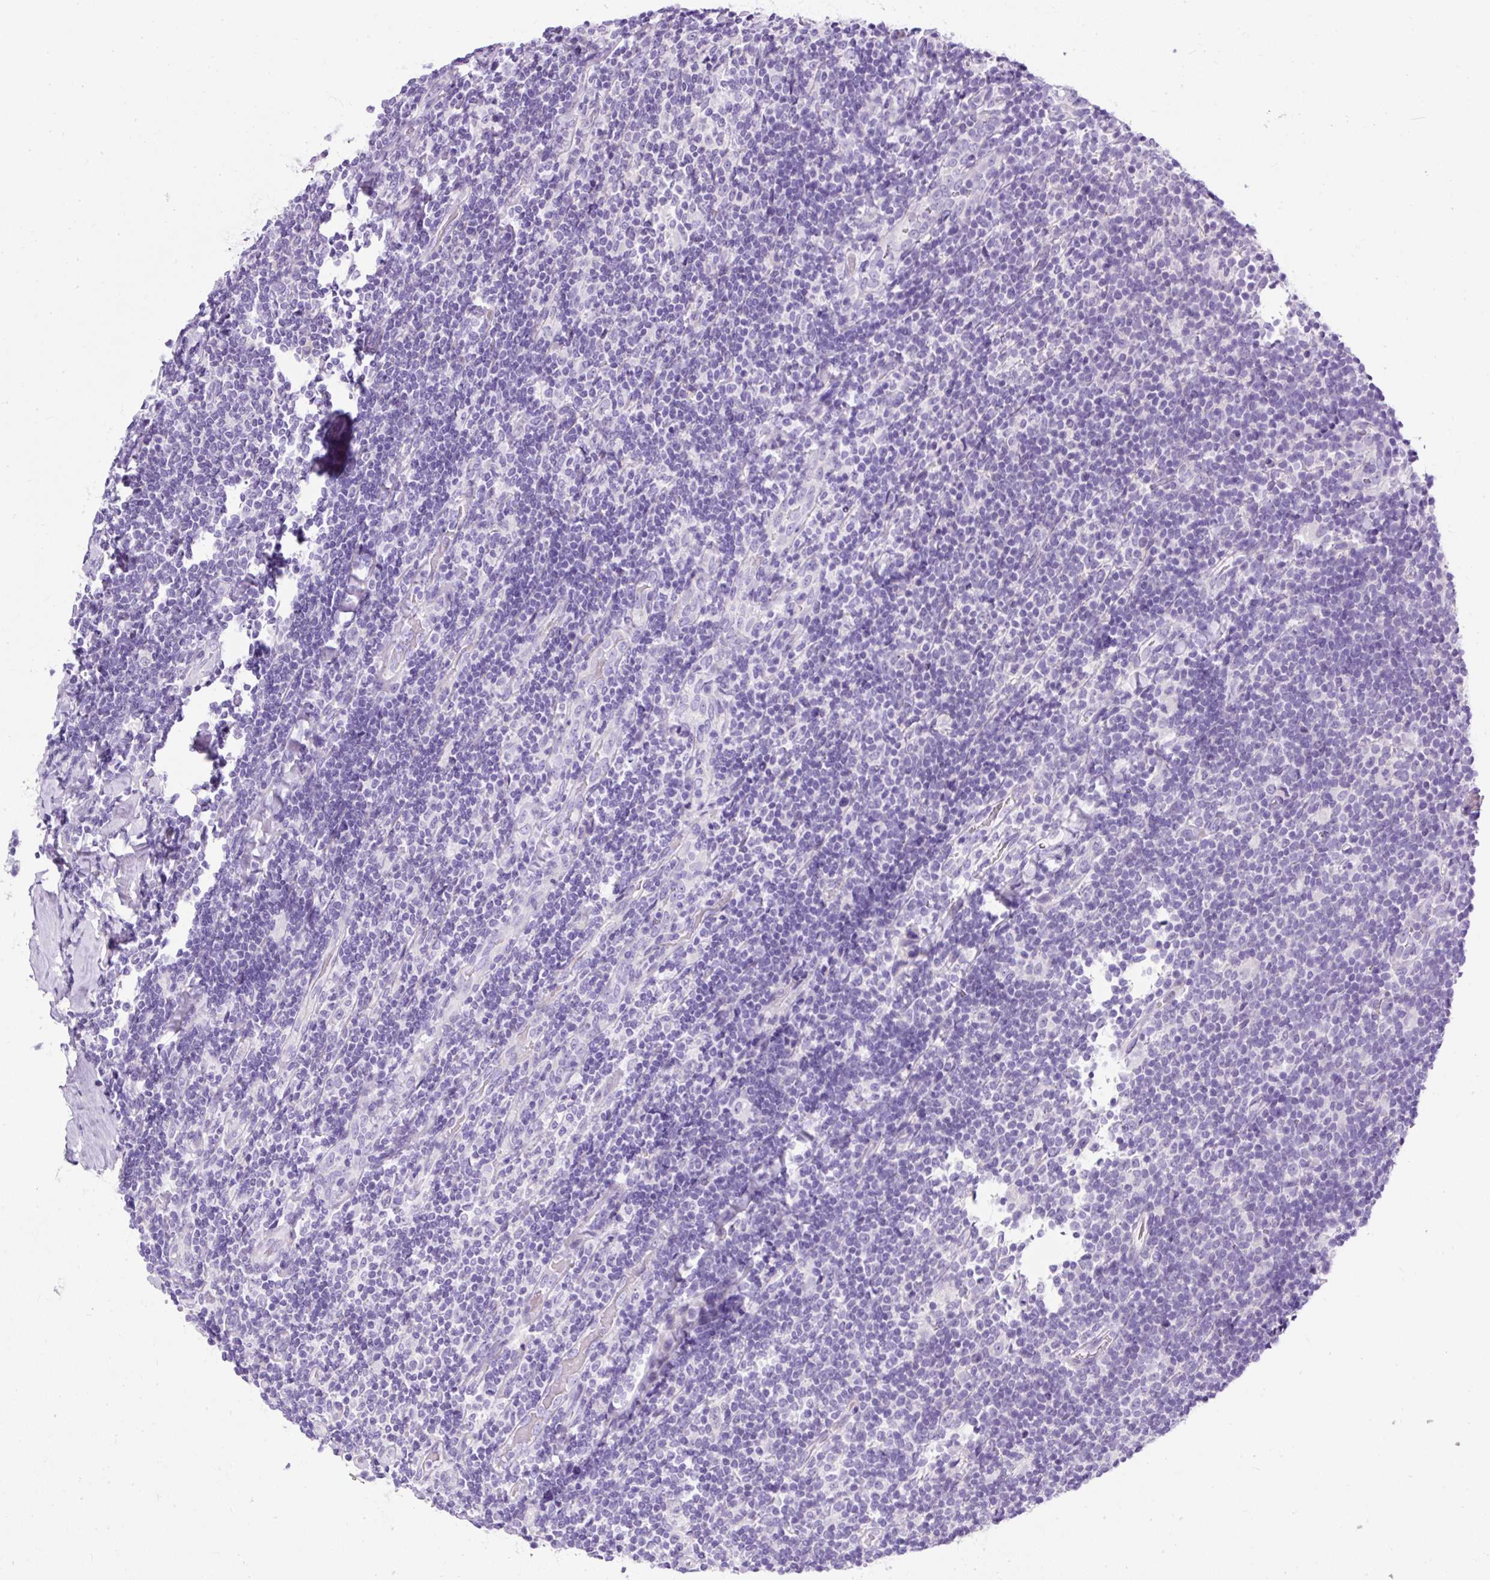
{"staining": {"intensity": "negative", "quantity": "none", "location": "none"}, "tissue": "lymphoma", "cell_type": "Tumor cells", "image_type": "cancer", "snomed": [{"axis": "morphology", "description": "Malignant lymphoma, non-Hodgkin's type, Low grade"}, {"axis": "topography", "description": "Lymph node"}], "caption": "Tumor cells are negative for brown protein staining in malignant lymphoma, non-Hodgkin's type (low-grade).", "gene": "STOX2", "patient": {"sex": "male", "age": 52}}